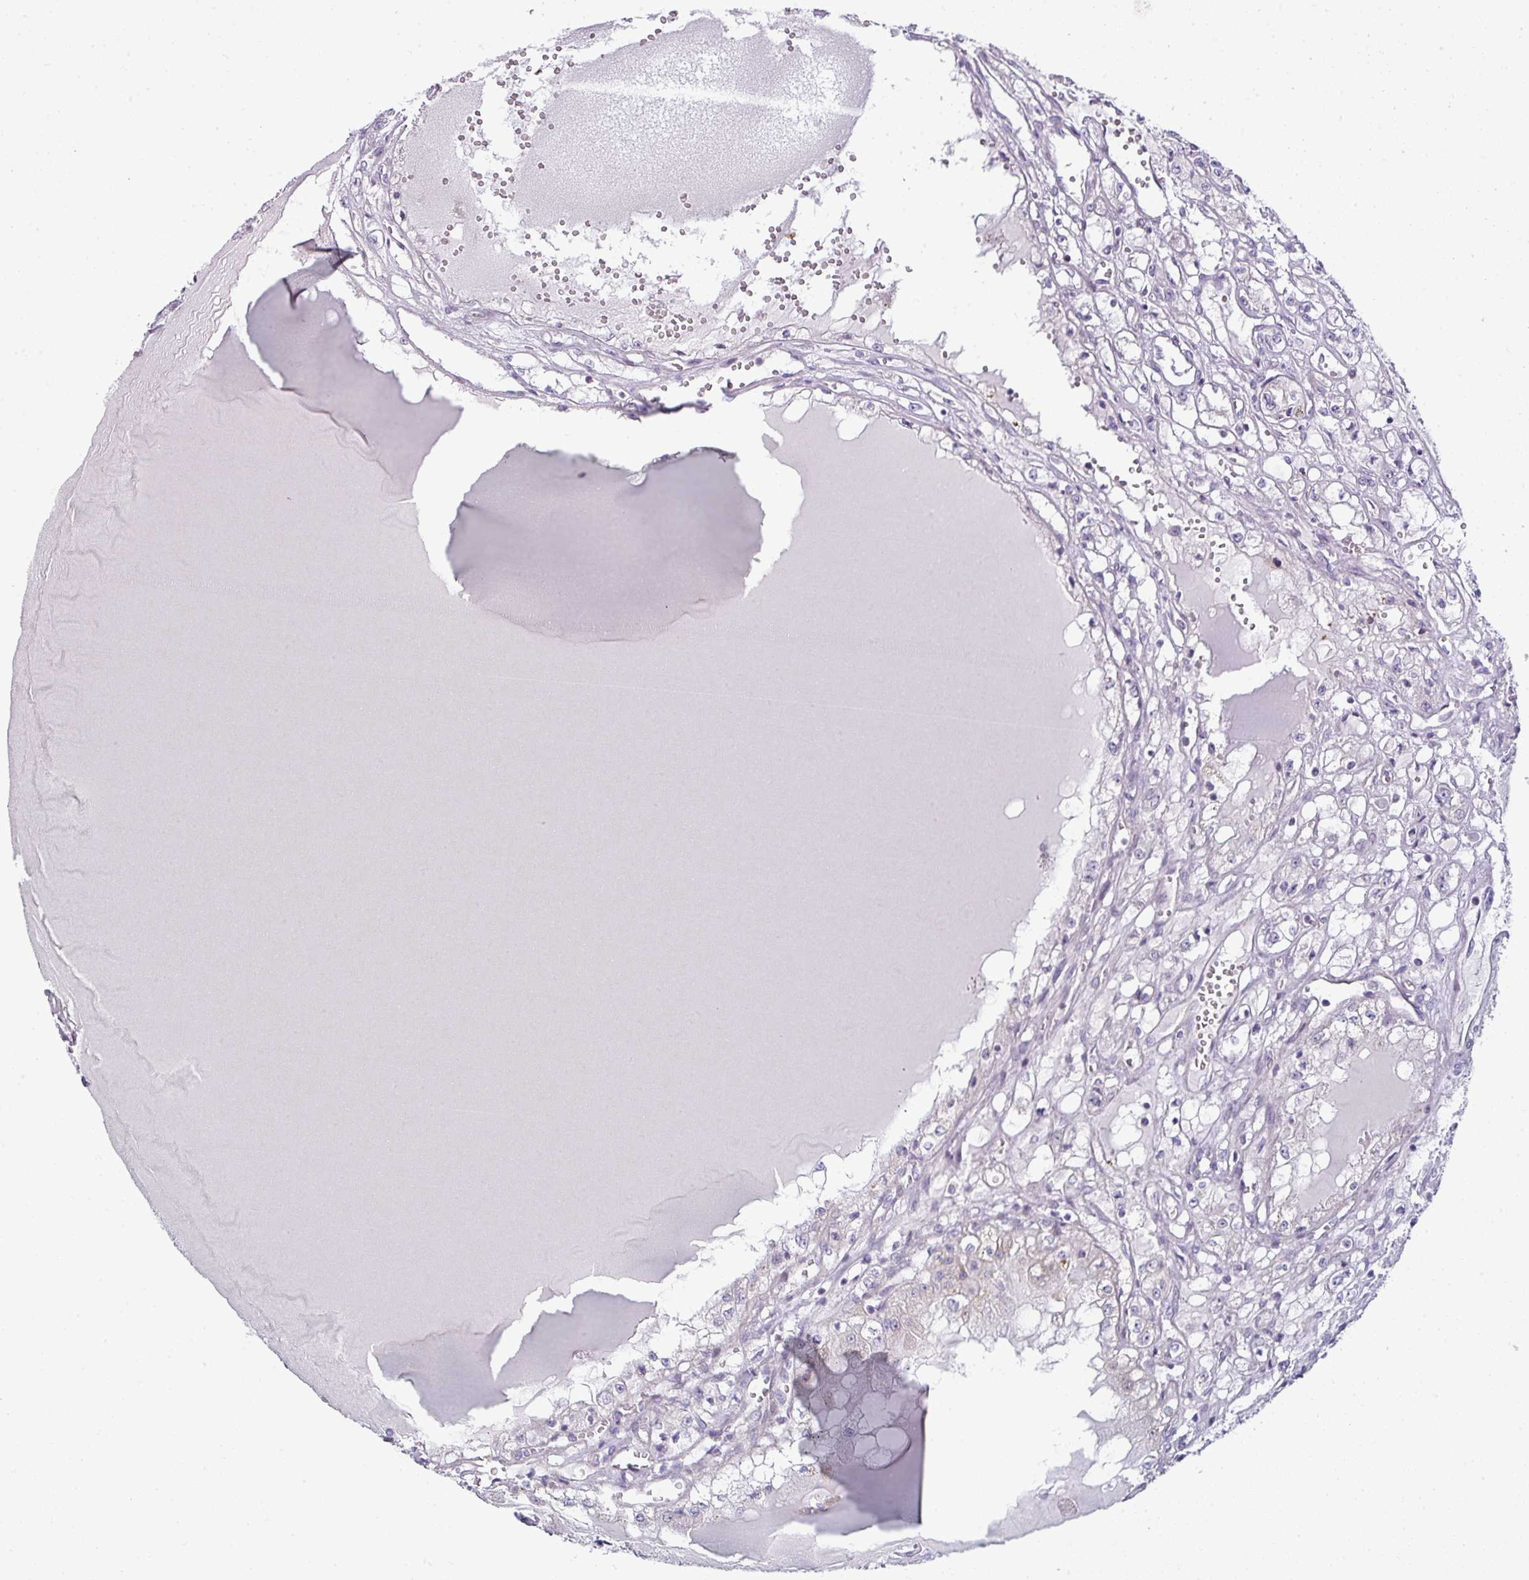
{"staining": {"intensity": "negative", "quantity": "none", "location": "none"}, "tissue": "renal cancer", "cell_type": "Tumor cells", "image_type": "cancer", "snomed": [{"axis": "morphology", "description": "Adenocarcinoma, NOS"}, {"axis": "topography", "description": "Kidney"}], "caption": "Renal cancer was stained to show a protein in brown. There is no significant staining in tumor cells. Brightfield microscopy of IHC stained with DAB (brown) and hematoxylin (blue), captured at high magnification.", "gene": "STAT5A", "patient": {"sex": "male", "age": 56}}